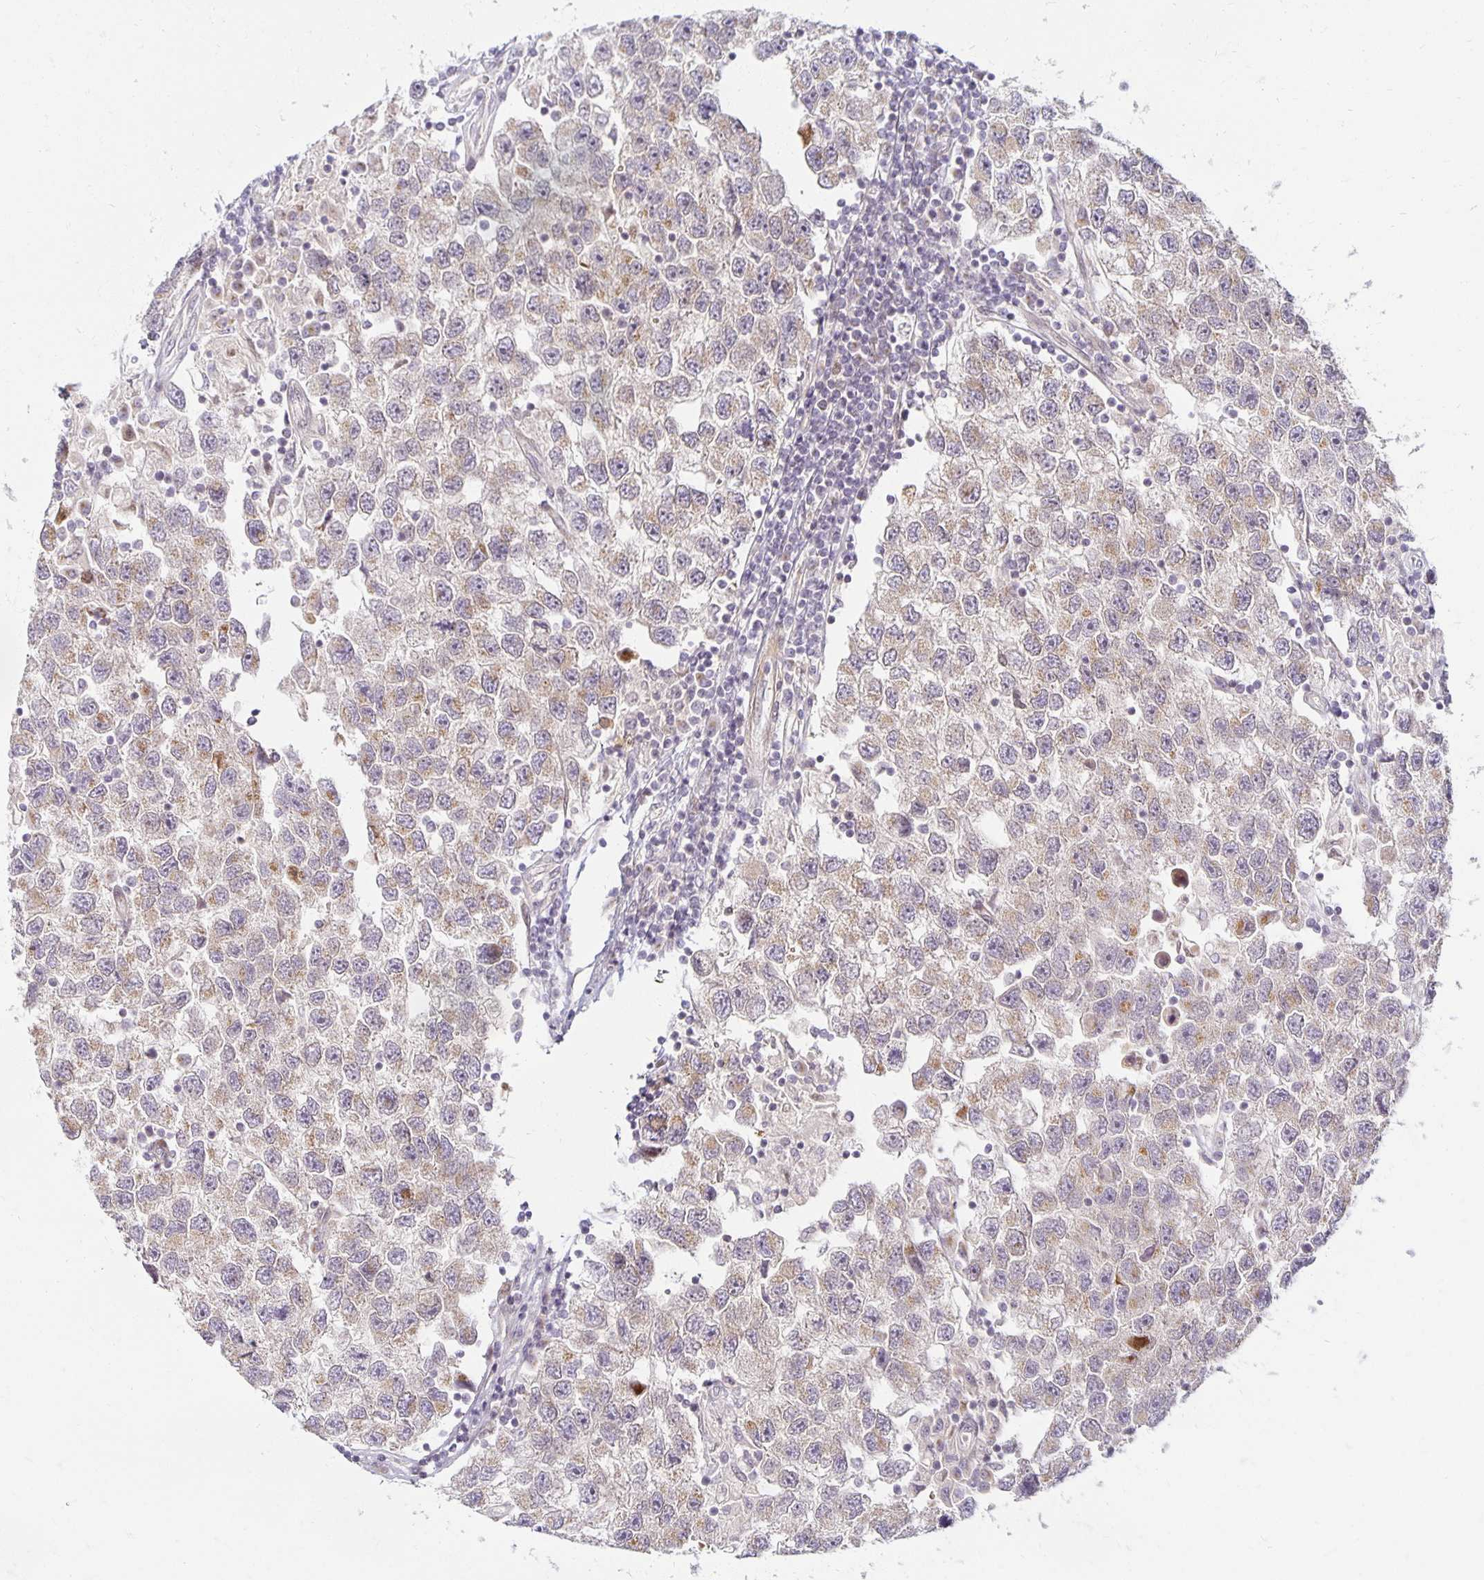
{"staining": {"intensity": "weak", "quantity": "25%-75%", "location": "cytoplasmic/membranous"}, "tissue": "testis cancer", "cell_type": "Tumor cells", "image_type": "cancer", "snomed": [{"axis": "morphology", "description": "Seminoma, NOS"}, {"axis": "topography", "description": "Testis"}], "caption": "Testis seminoma was stained to show a protein in brown. There is low levels of weak cytoplasmic/membranous staining in about 25%-75% of tumor cells.", "gene": "EHF", "patient": {"sex": "male", "age": 26}}